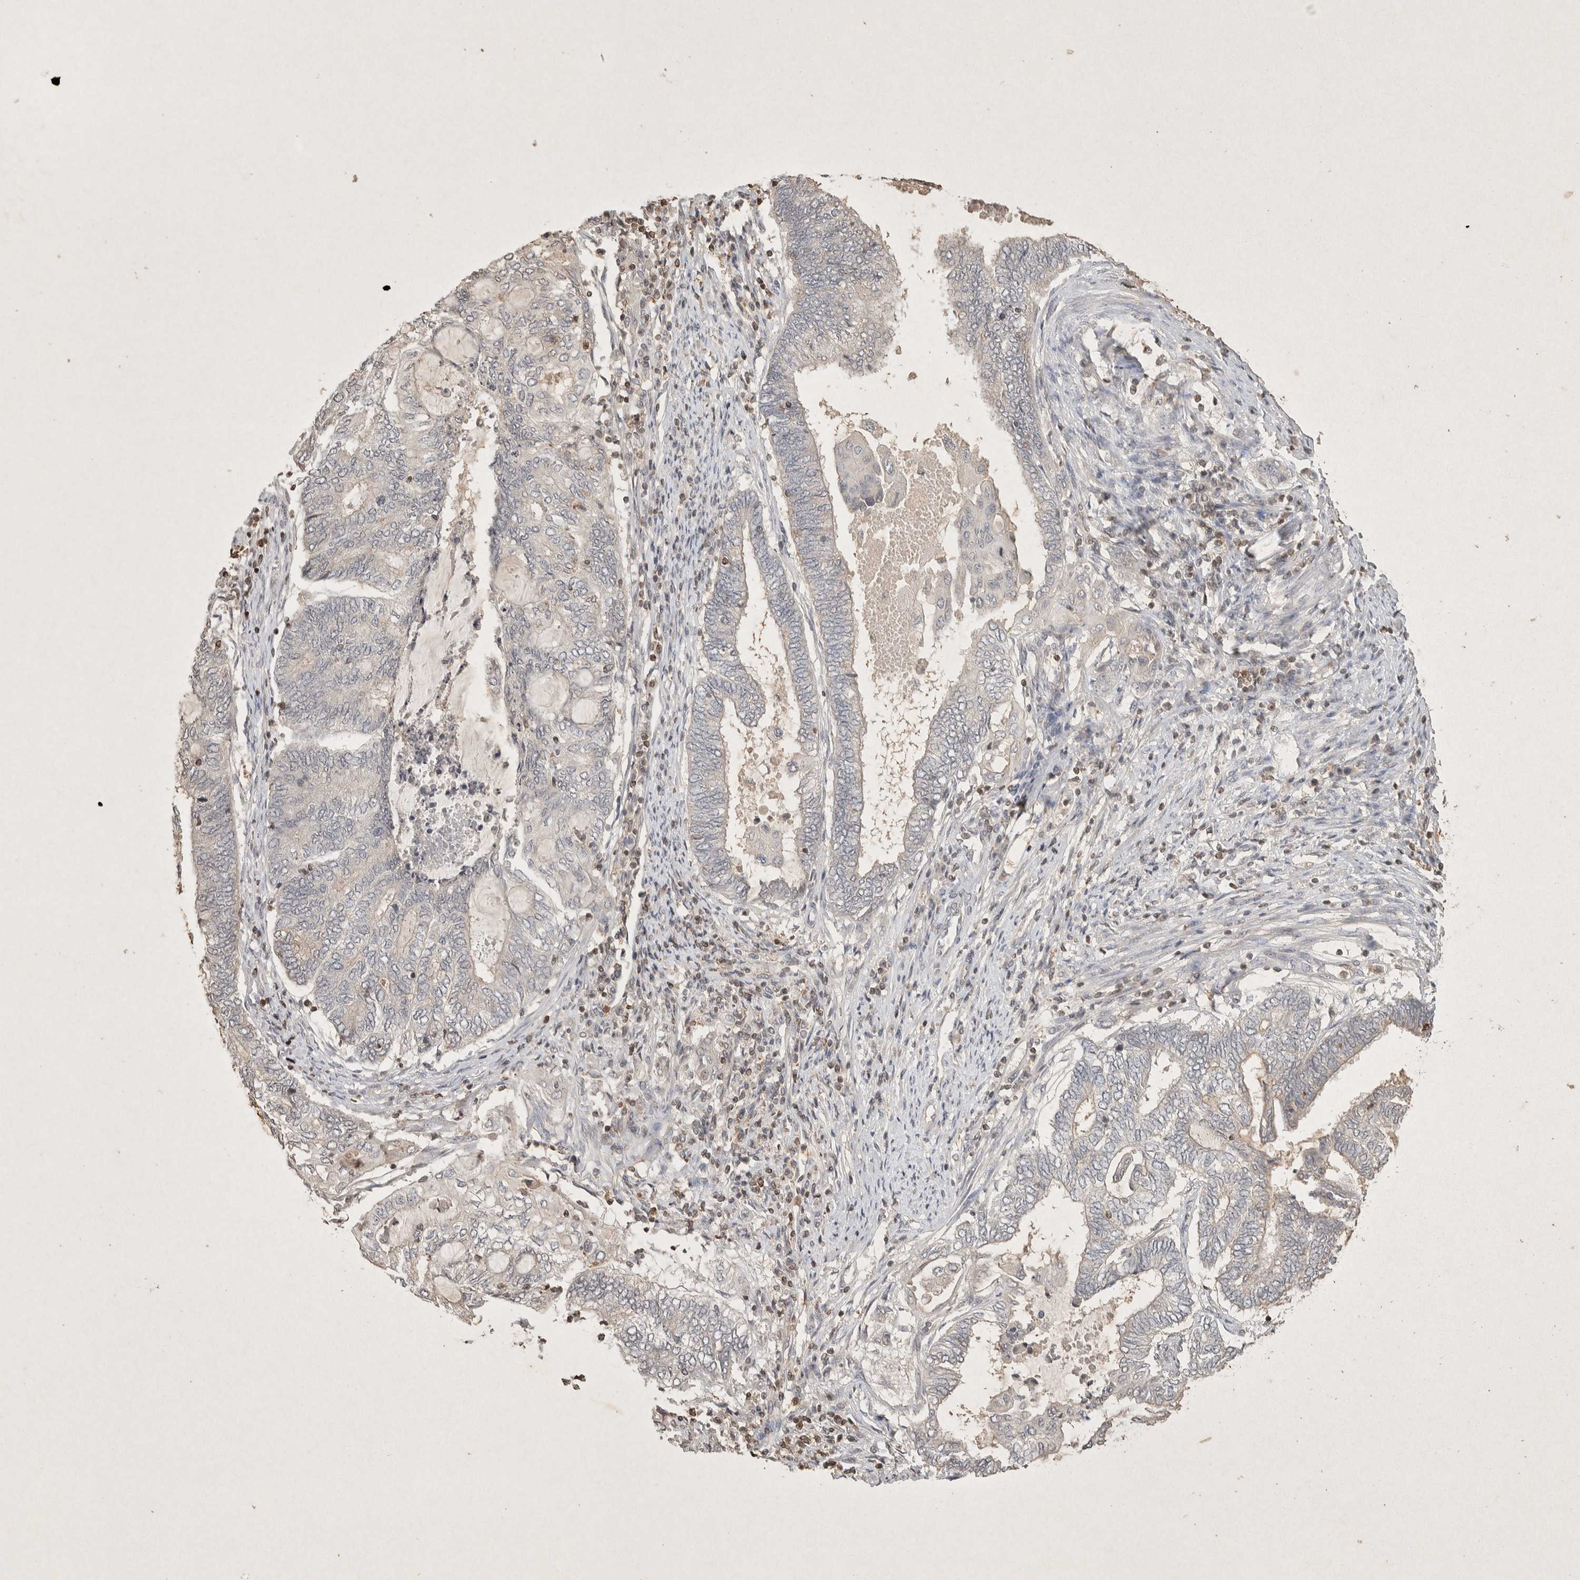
{"staining": {"intensity": "negative", "quantity": "none", "location": "none"}, "tissue": "endometrial cancer", "cell_type": "Tumor cells", "image_type": "cancer", "snomed": [{"axis": "morphology", "description": "Adenocarcinoma, NOS"}, {"axis": "topography", "description": "Uterus"}, {"axis": "topography", "description": "Endometrium"}], "caption": "Immunohistochemistry (IHC) histopathology image of neoplastic tissue: adenocarcinoma (endometrial) stained with DAB displays no significant protein expression in tumor cells.", "gene": "RAC2", "patient": {"sex": "female", "age": 70}}